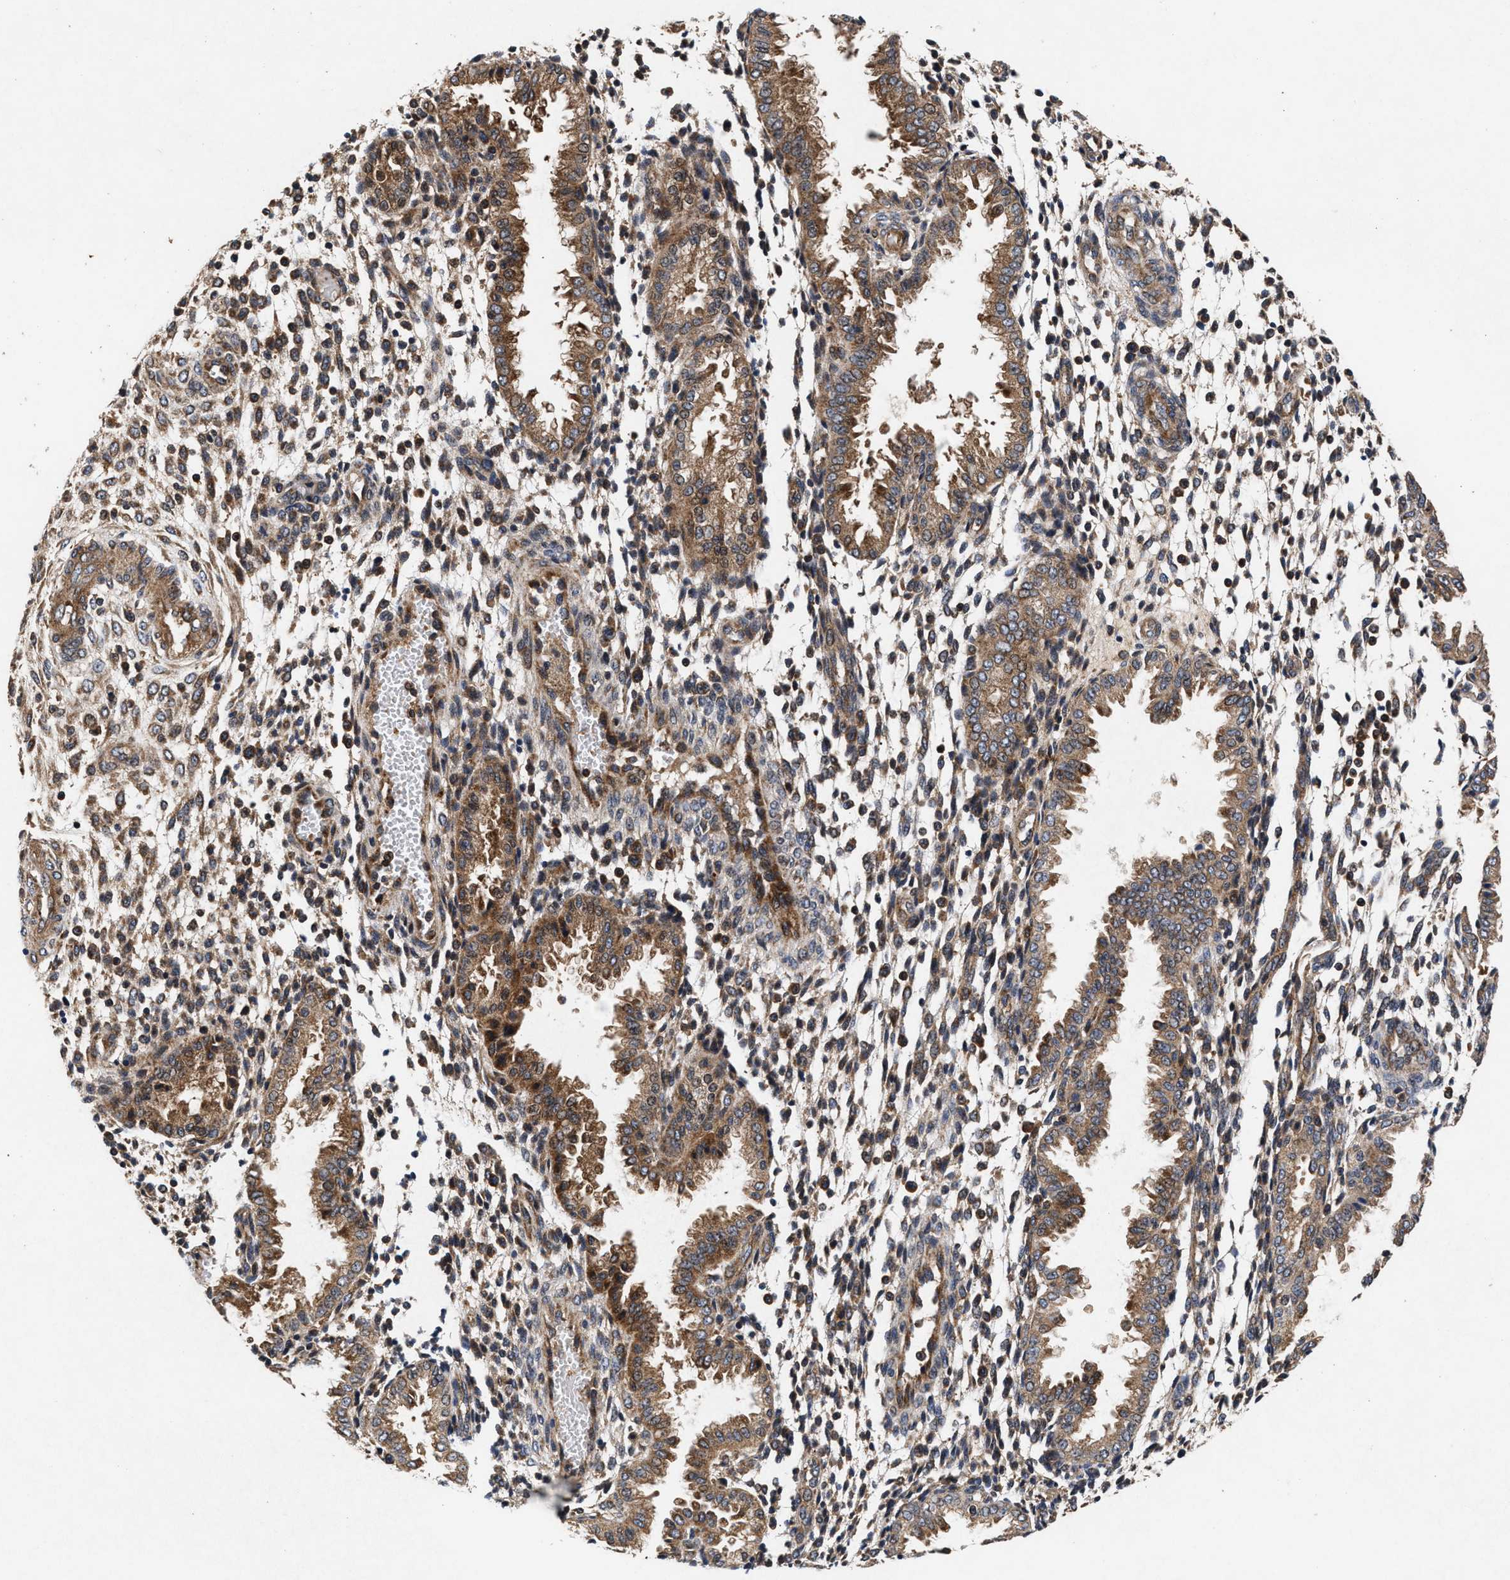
{"staining": {"intensity": "moderate", "quantity": ">75%", "location": "cytoplasmic/membranous"}, "tissue": "endometrium", "cell_type": "Cells in endometrial stroma", "image_type": "normal", "snomed": [{"axis": "morphology", "description": "Normal tissue, NOS"}, {"axis": "topography", "description": "Endometrium"}], "caption": "Endometrium was stained to show a protein in brown. There is medium levels of moderate cytoplasmic/membranous staining in about >75% of cells in endometrial stroma. The protein of interest is shown in brown color, while the nuclei are stained blue.", "gene": "NFKB2", "patient": {"sex": "female", "age": 33}}